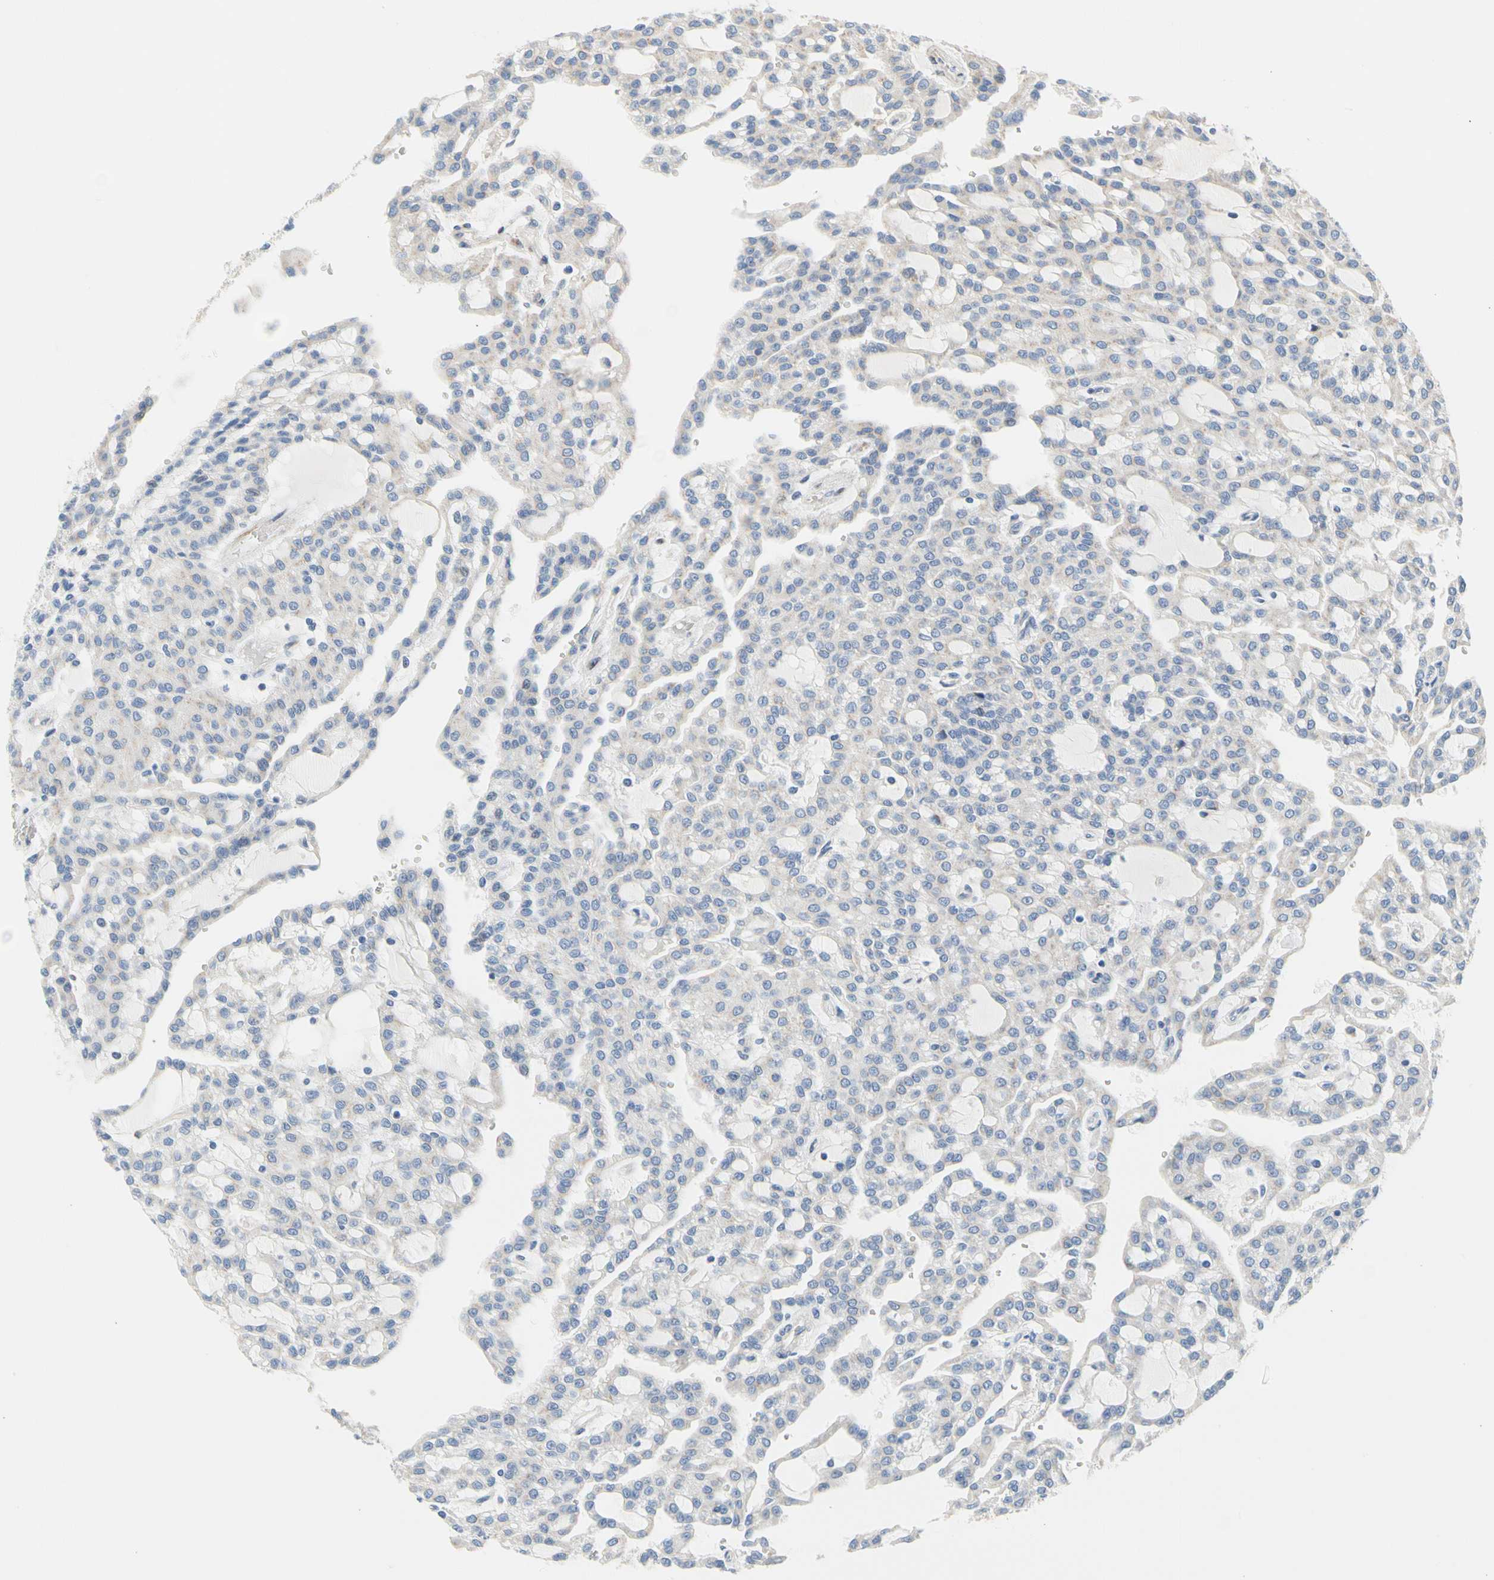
{"staining": {"intensity": "negative", "quantity": "none", "location": "none"}, "tissue": "renal cancer", "cell_type": "Tumor cells", "image_type": "cancer", "snomed": [{"axis": "morphology", "description": "Adenocarcinoma, NOS"}, {"axis": "topography", "description": "Kidney"}], "caption": "A high-resolution micrograph shows immunohistochemistry (IHC) staining of renal adenocarcinoma, which exhibits no significant positivity in tumor cells. (Brightfield microscopy of DAB IHC at high magnification).", "gene": "ZNF236", "patient": {"sex": "male", "age": 63}}